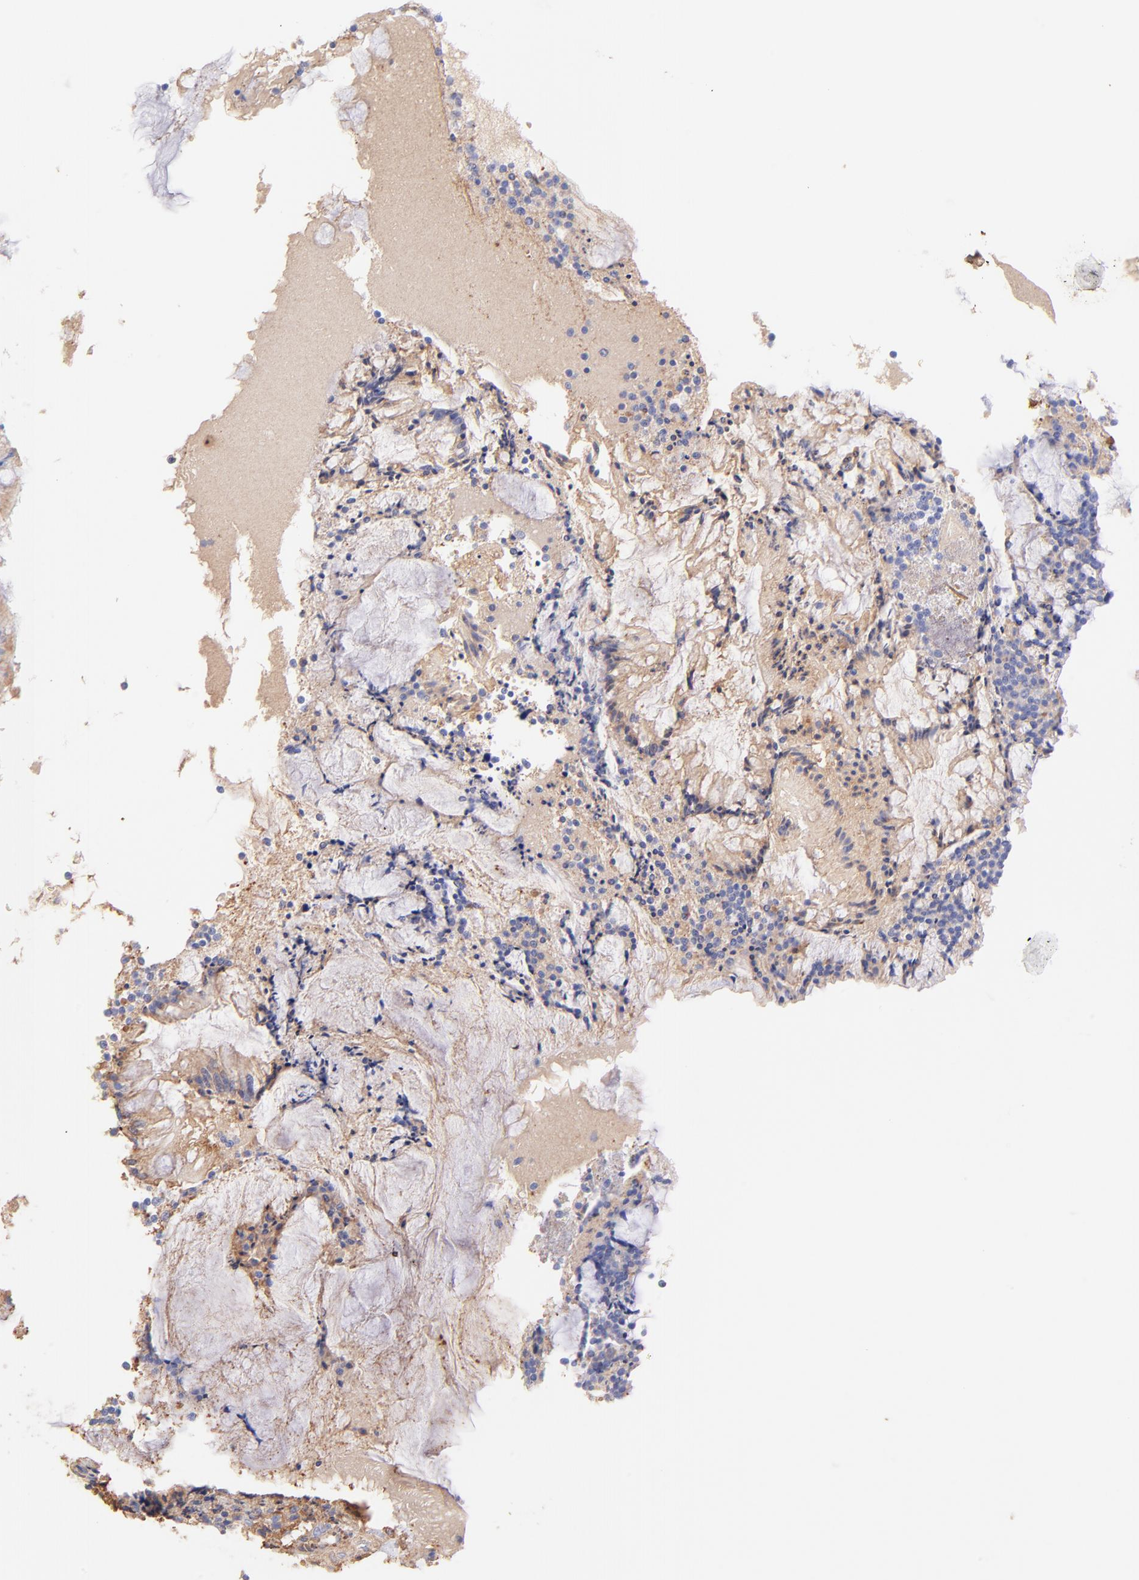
{"staining": {"intensity": "weak", "quantity": ">75%", "location": "cytoplasmic/membranous"}, "tissue": "appendix", "cell_type": "Glandular cells", "image_type": "normal", "snomed": [{"axis": "morphology", "description": "Normal tissue, NOS"}, {"axis": "topography", "description": "Appendix"}], "caption": "An image of appendix stained for a protein reveals weak cytoplasmic/membranous brown staining in glandular cells. (IHC, brightfield microscopy, high magnification).", "gene": "BGN", "patient": {"sex": "female", "age": 66}}